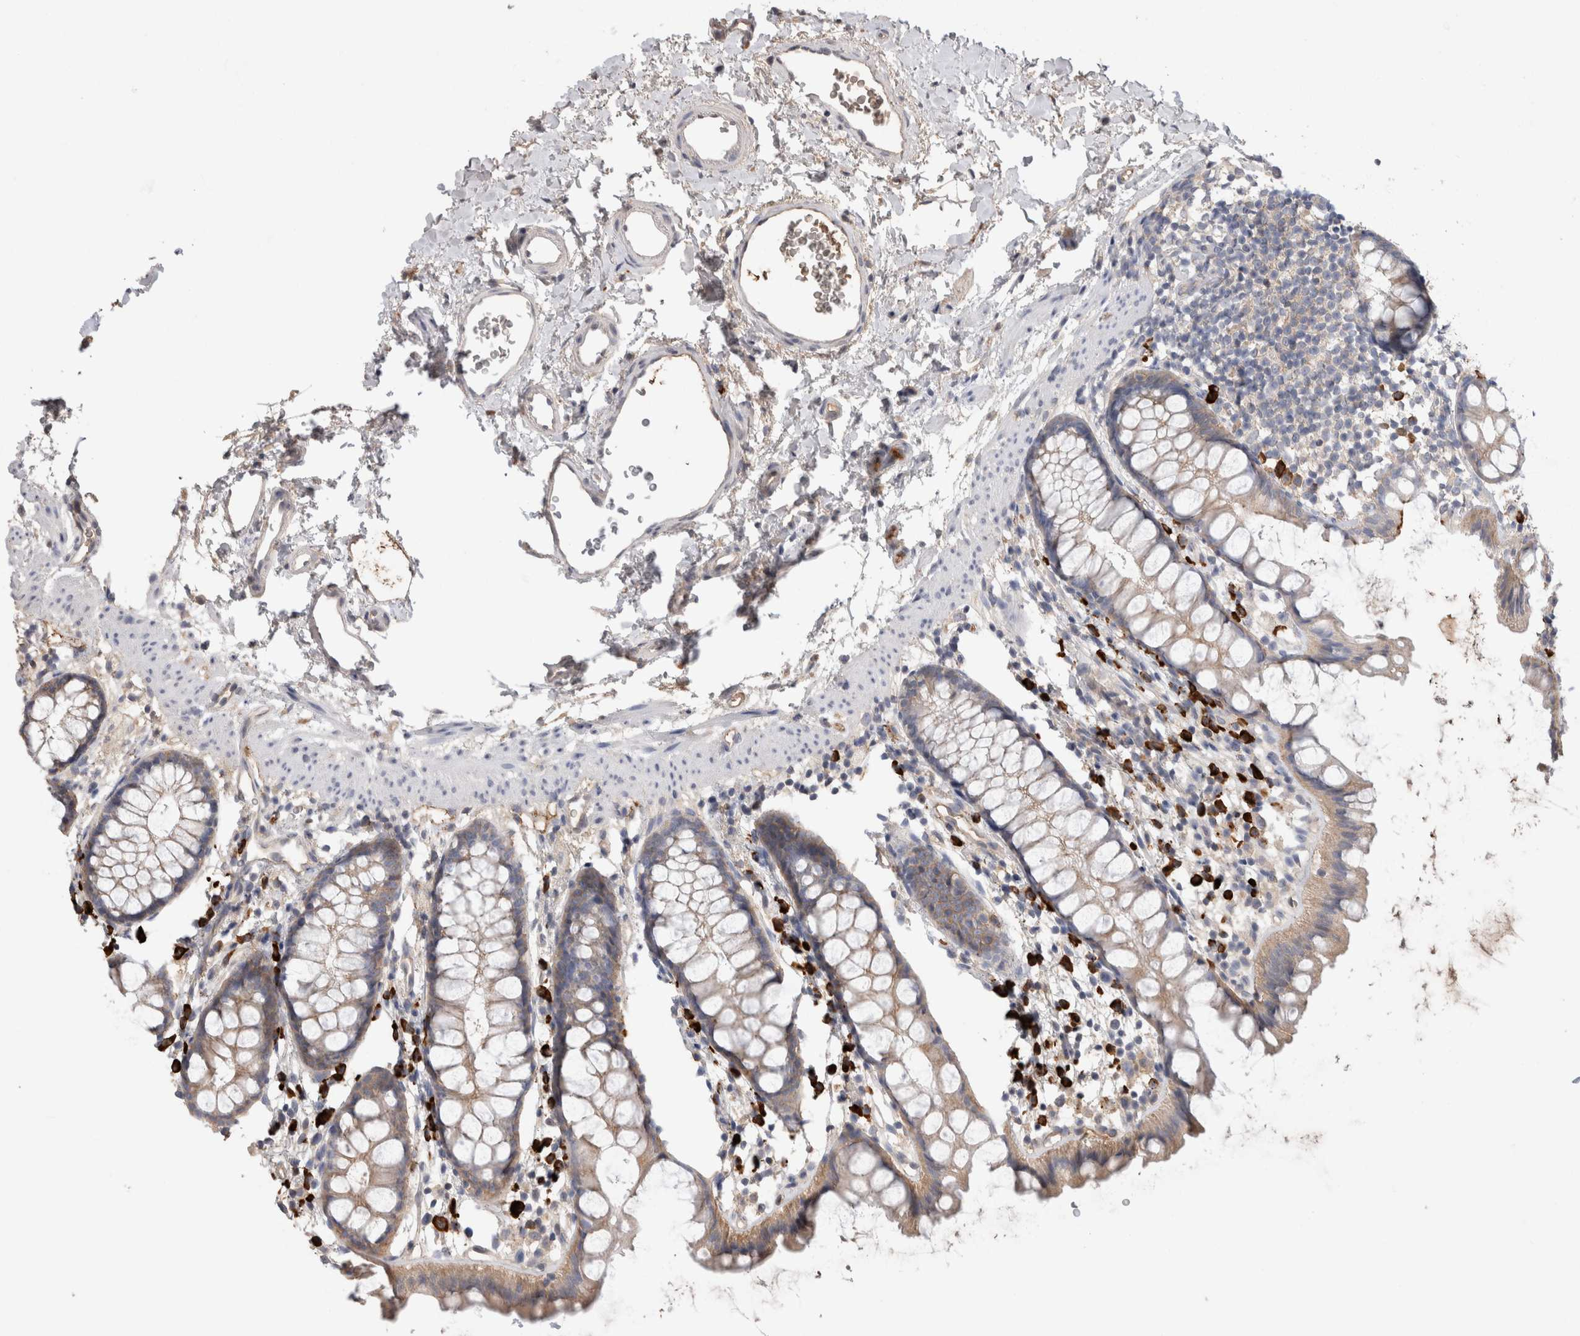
{"staining": {"intensity": "weak", "quantity": ">75%", "location": "cytoplasmic/membranous"}, "tissue": "rectum", "cell_type": "Glandular cells", "image_type": "normal", "snomed": [{"axis": "morphology", "description": "Normal tissue, NOS"}, {"axis": "topography", "description": "Rectum"}], "caption": "DAB immunohistochemical staining of normal human rectum exhibits weak cytoplasmic/membranous protein positivity in about >75% of glandular cells. Nuclei are stained in blue.", "gene": "PPP3CC", "patient": {"sex": "female", "age": 65}}